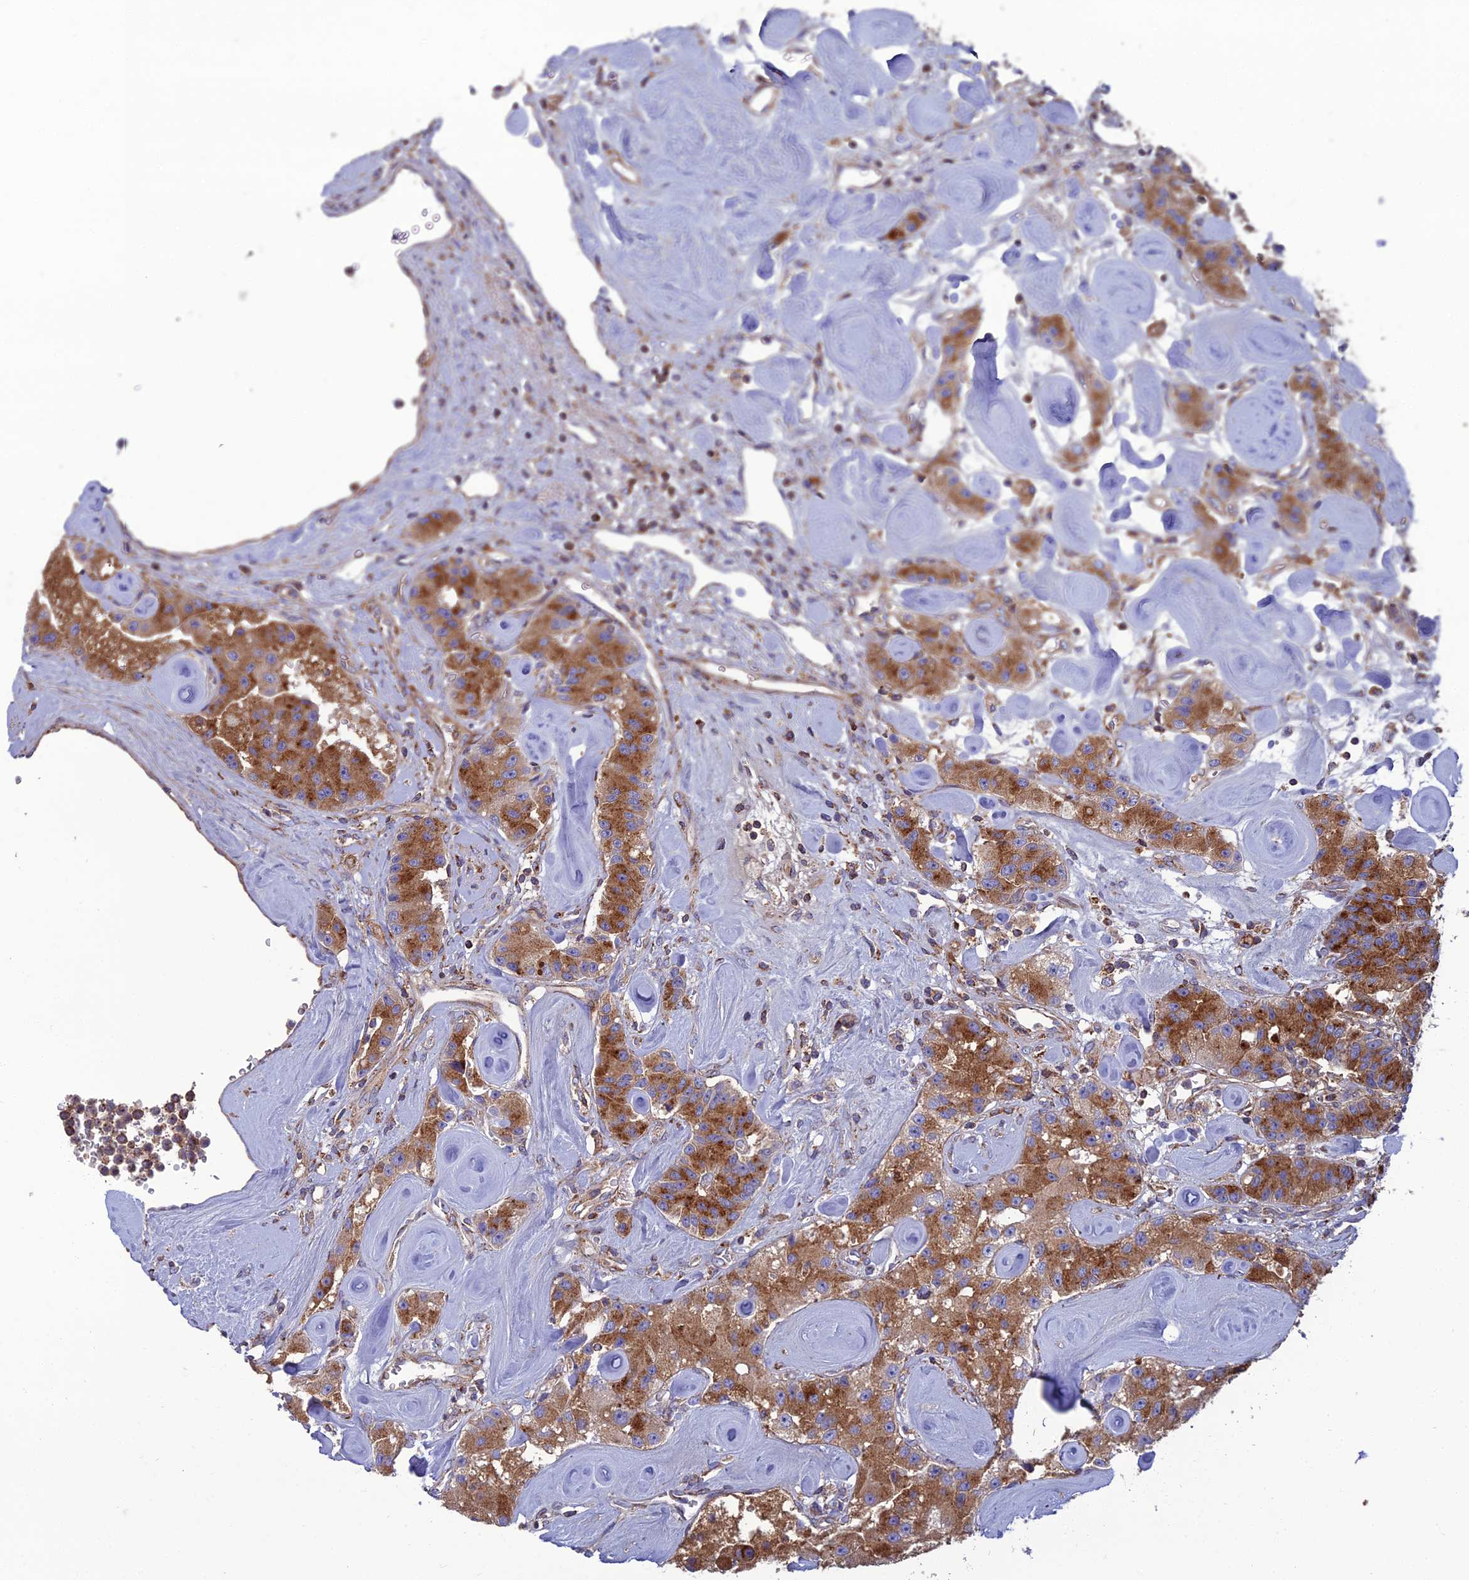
{"staining": {"intensity": "moderate", "quantity": ">75%", "location": "cytoplasmic/membranous"}, "tissue": "carcinoid", "cell_type": "Tumor cells", "image_type": "cancer", "snomed": [{"axis": "morphology", "description": "Carcinoid, malignant, NOS"}, {"axis": "topography", "description": "Pancreas"}], "caption": "An IHC histopathology image of tumor tissue is shown. Protein staining in brown highlights moderate cytoplasmic/membranous positivity in carcinoid within tumor cells.", "gene": "LNPEP", "patient": {"sex": "male", "age": 41}}